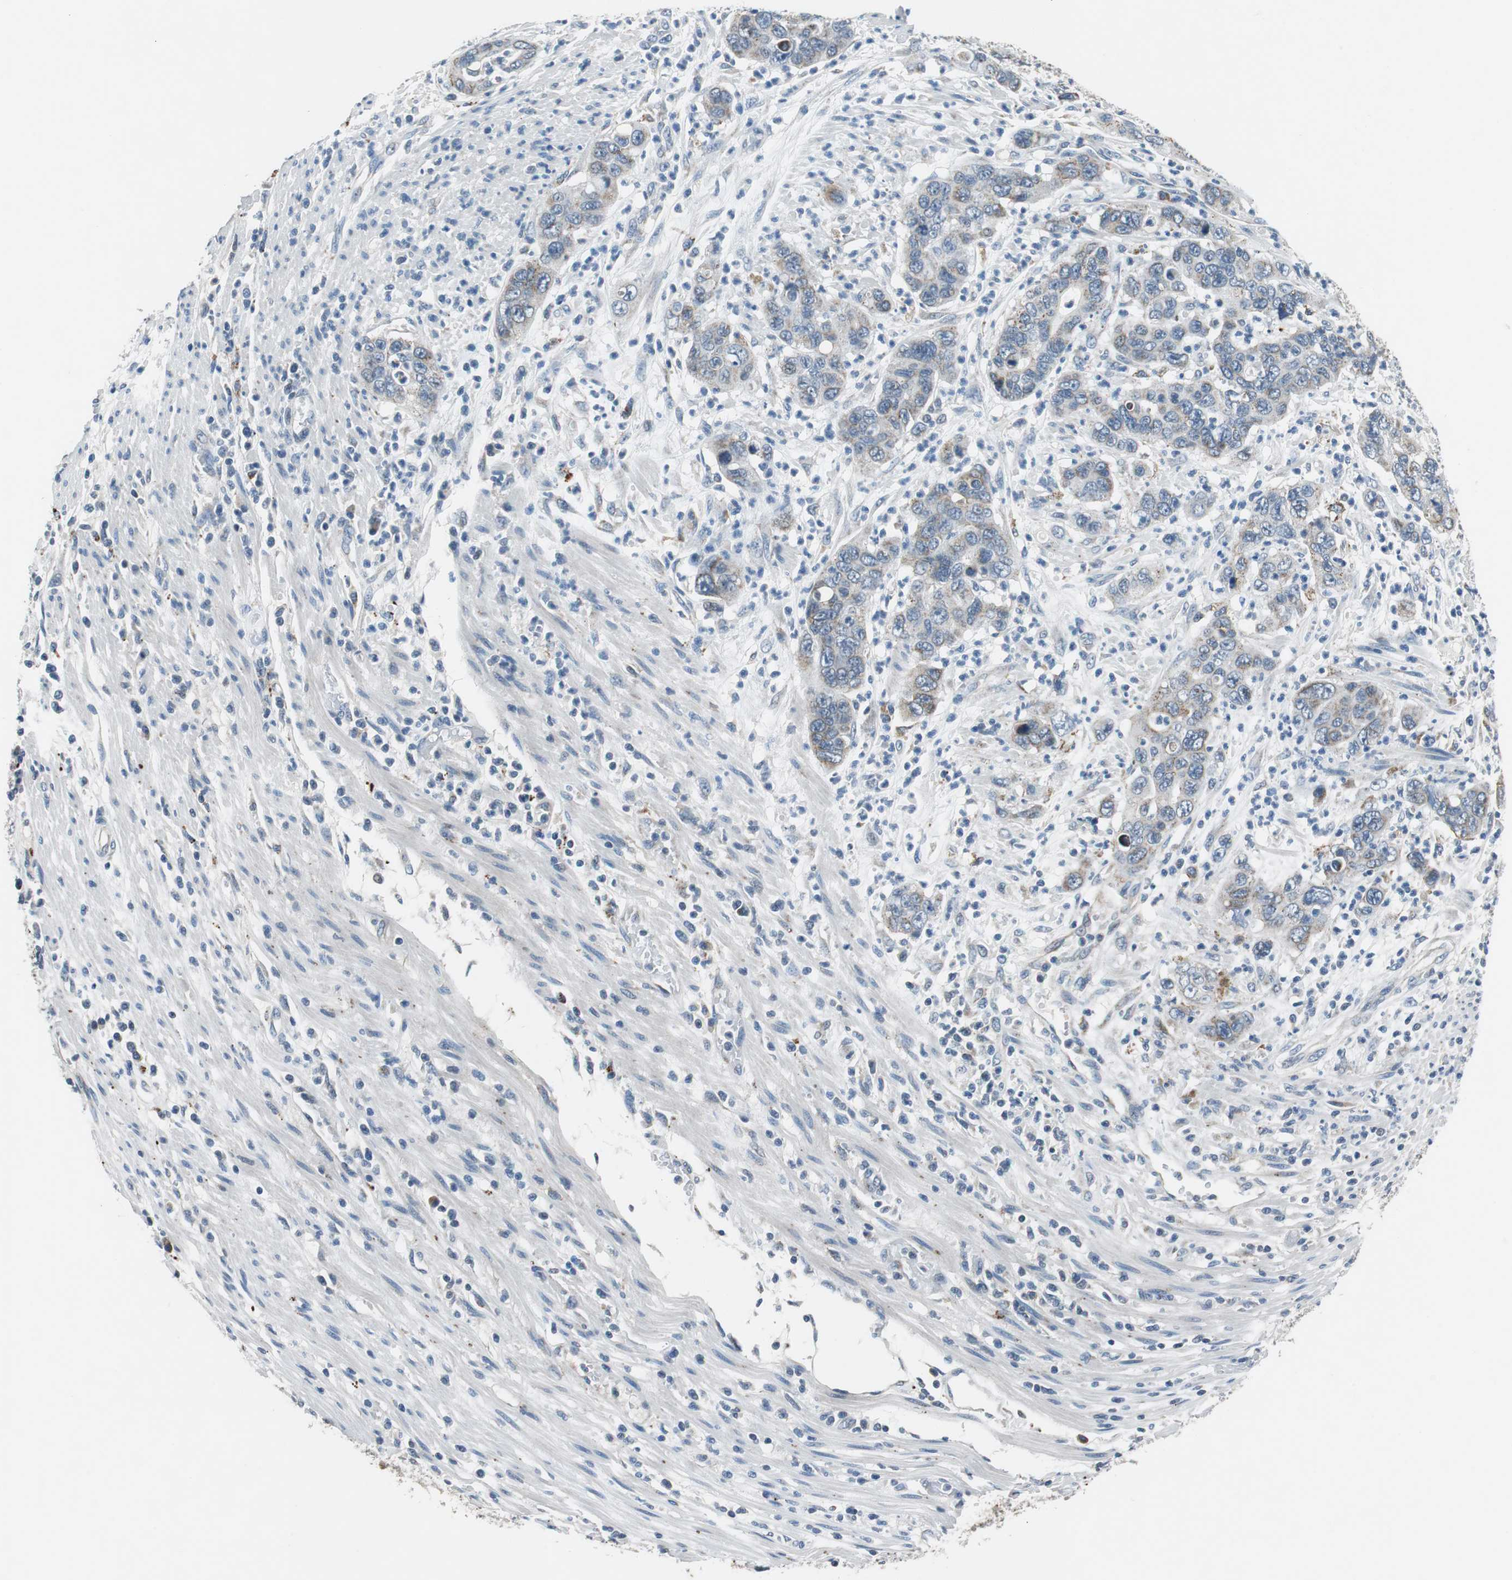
{"staining": {"intensity": "weak", "quantity": "<25%", "location": "cytoplasmic/membranous"}, "tissue": "pancreatic cancer", "cell_type": "Tumor cells", "image_type": "cancer", "snomed": [{"axis": "morphology", "description": "Adenocarcinoma, NOS"}, {"axis": "topography", "description": "Pancreas"}], "caption": "DAB immunohistochemical staining of adenocarcinoma (pancreatic) shows no significant staining in tumor cells. (Immunohistochemistry (ihc), brightfield microscopy, high magnification).", "gene": "NLGN1", "patient": {"sex": "female", "age": 71}}